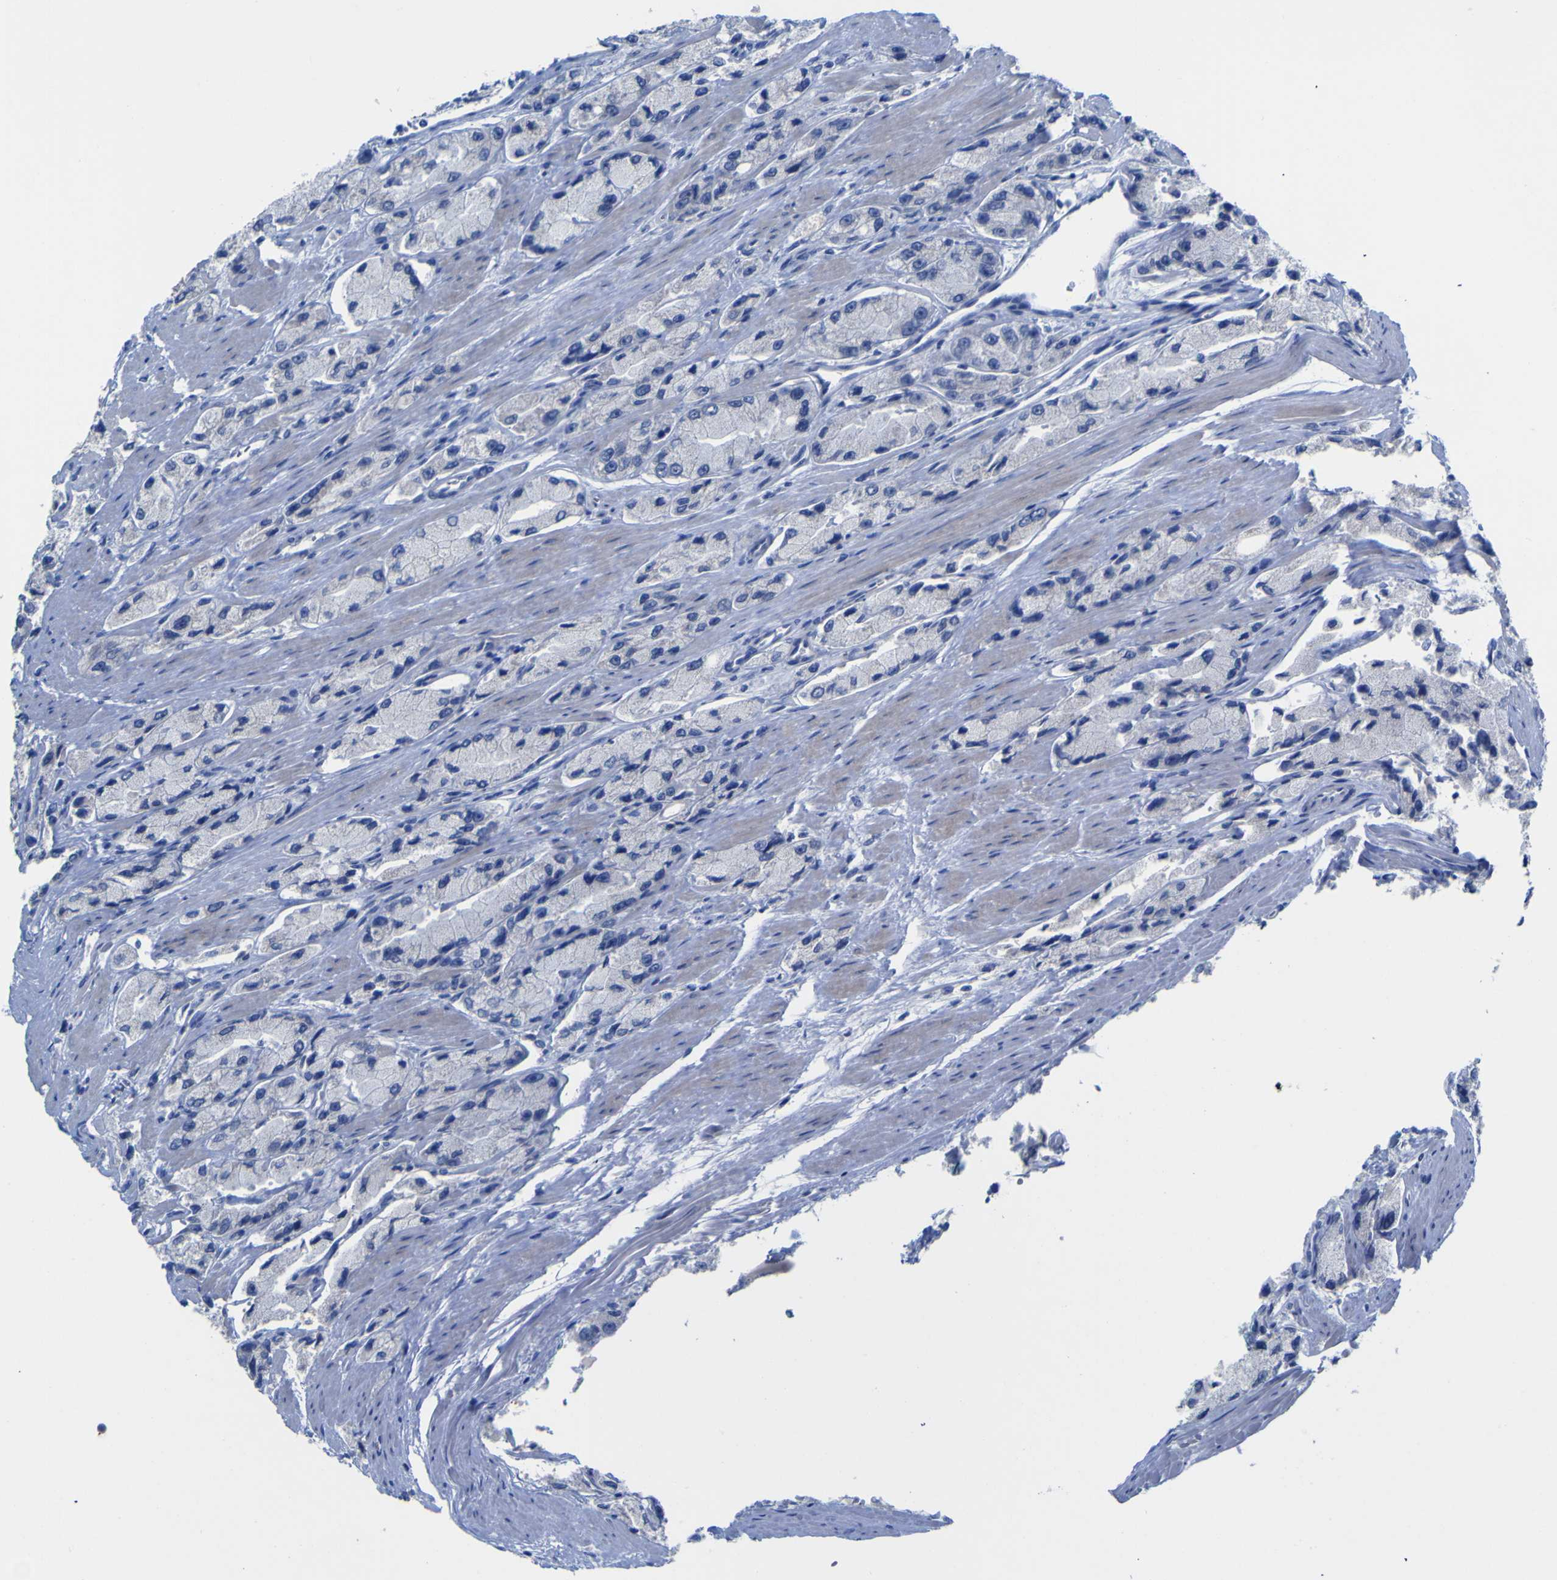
{"staining": {"intensity": "negative", "quantity": "none", "location": "none"}, "tissue": "prostate cancer", "cell_type": "Tumor cells", "image_type": "cancer", "snomed": [{"axis": "morphology", "description": "Adenocarcinoma, High grade"}, {"axis": "topography", "description": "Prostate"}], "caption": "Micrograph shows no significant protein expression in tumor cells of prostate cancer.", "gene": "GCM1", "patient": {"sex": "male", "age": 58}}